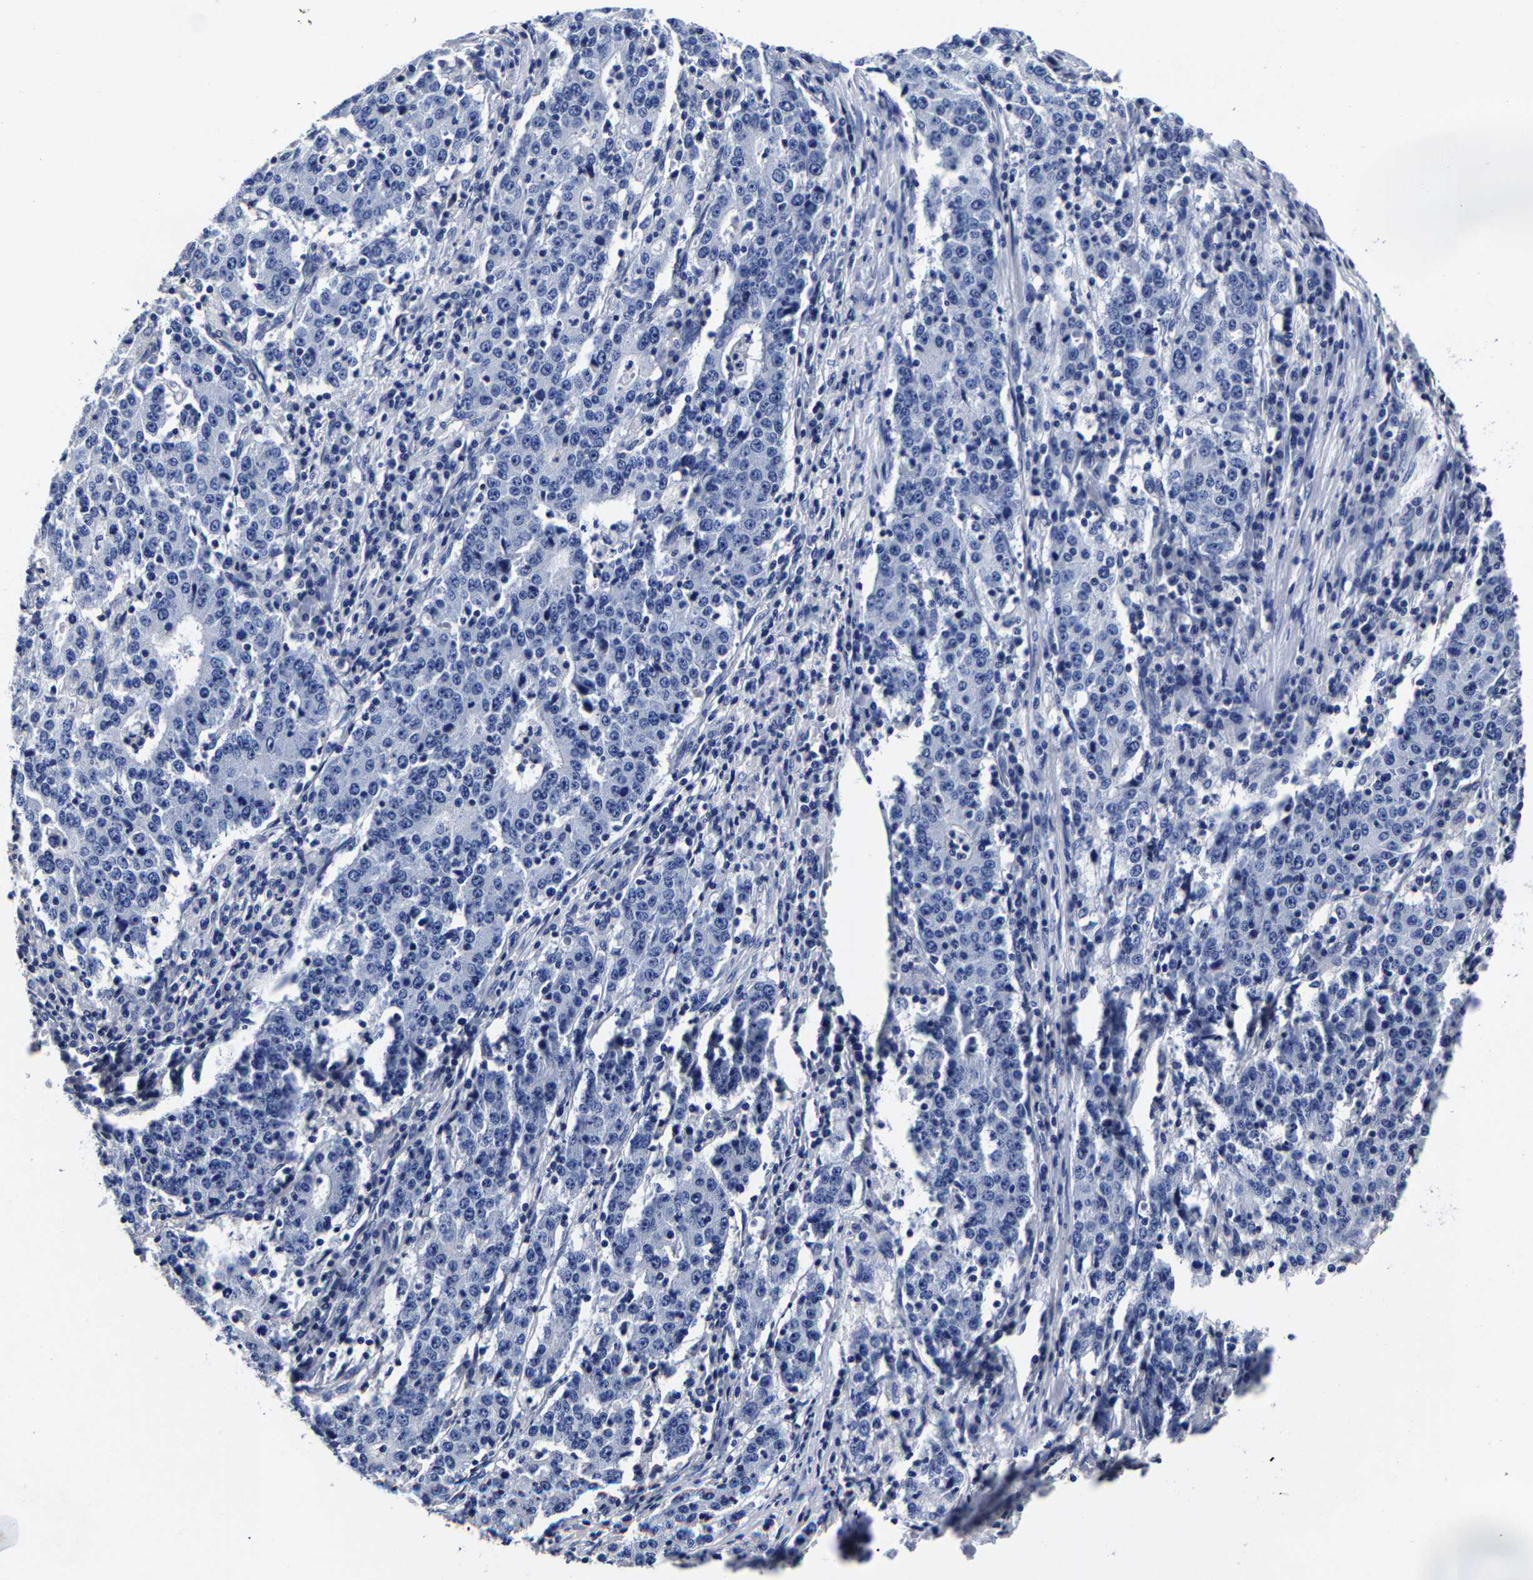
{"staining": {"intensity": "negative", "quantity": "none", "location": "none"}, "tissue": "stomach cancer", "cell_type": "Tumor cells", "image_type": "cancer", "snomed": [{"axis": "morphology", "description": "Adenocarcinoma, NOS"}, {"axis": "topography", "description": "Stomach"}], "caption": "An immunohistochemistry (IHC) image of stomach cancer is shown. There is no staining in tumor cells of stomach cancer.", "gene": "AKAP4", "patient": {"sex": "male", "age": 59}}